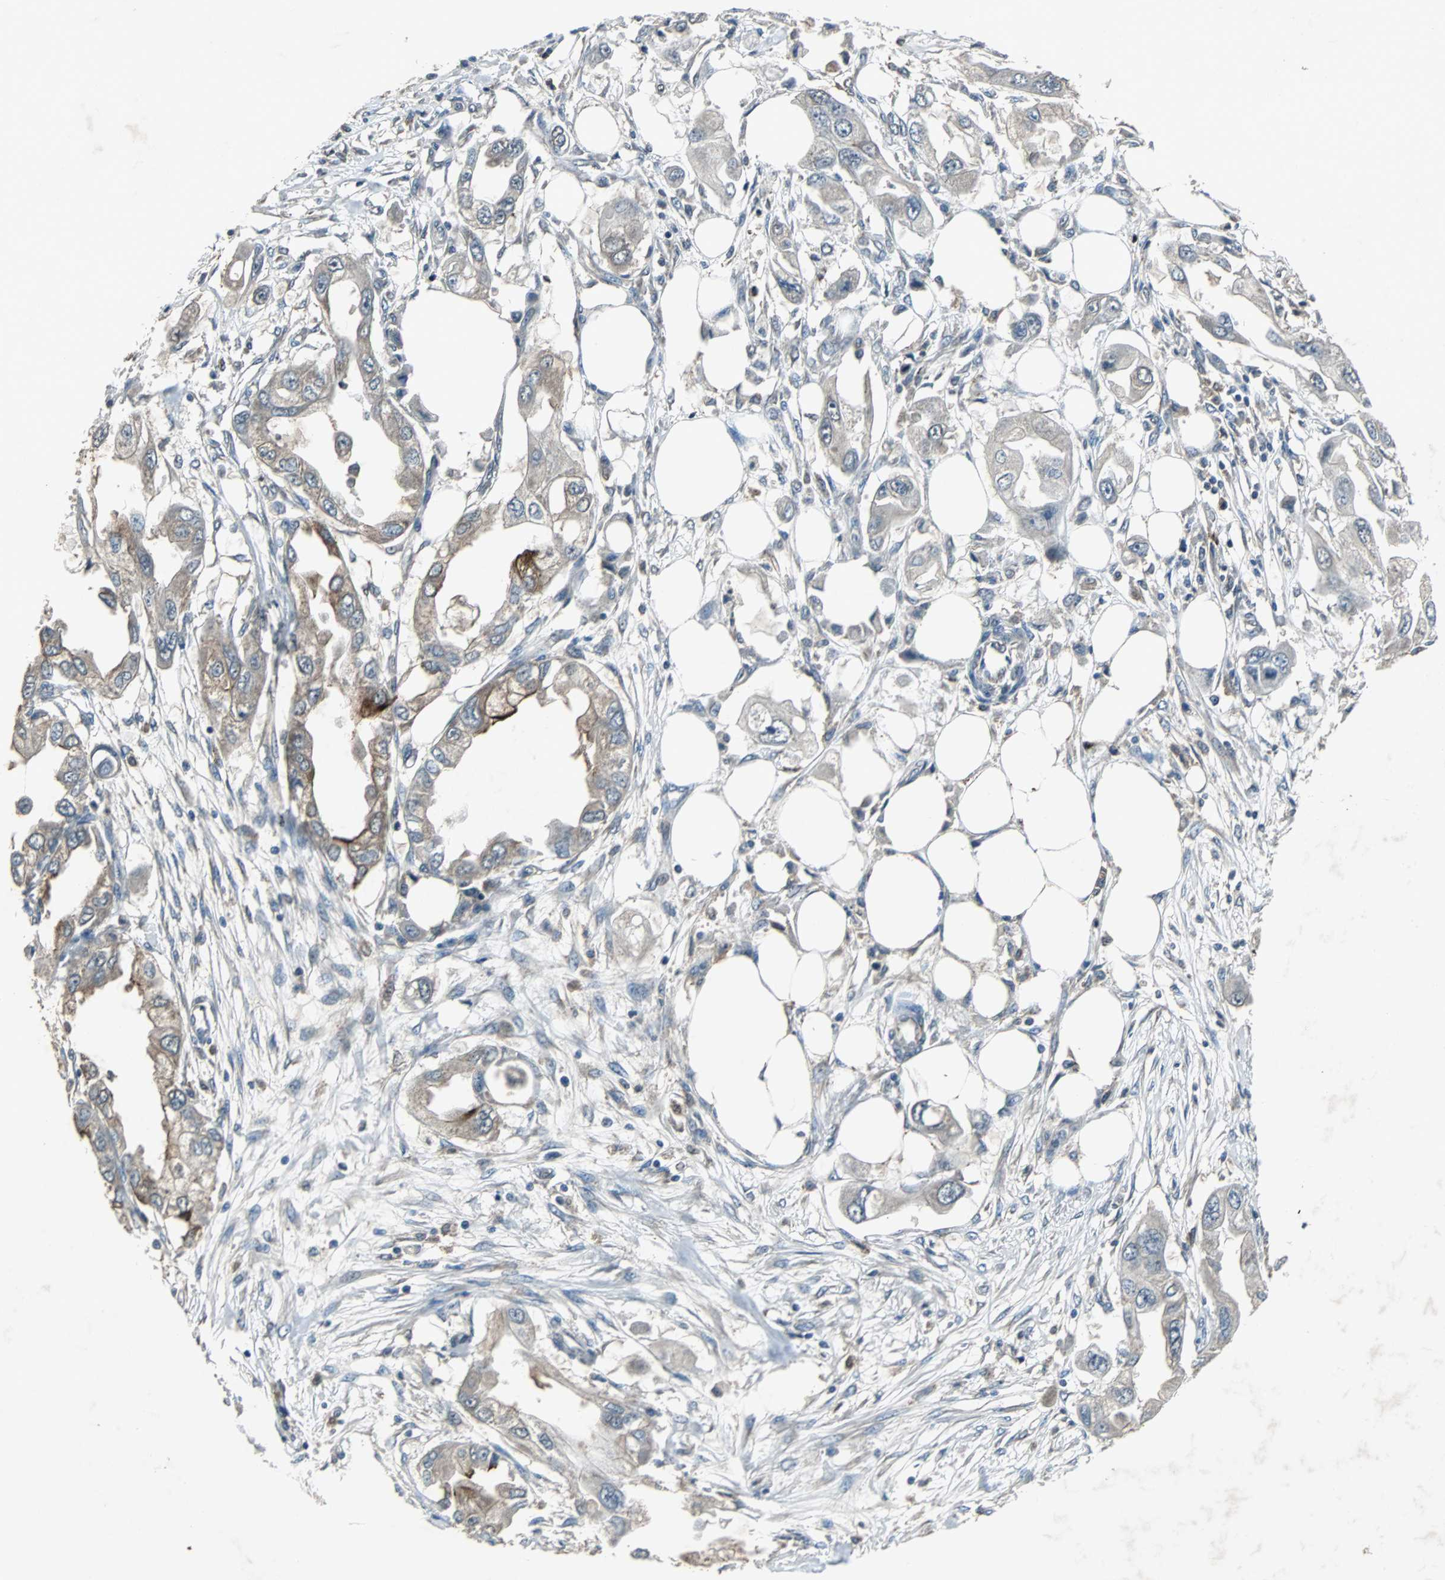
{"staining": {"intensity": "moderate", "quantity": ">75%", "location": "cytoplasmic/membranous"}, "tissue": "endometrial cancer", "cell_type": "Tumor cells", "image_type": "cancer", "snomed": [{"axis": "morphology", "description": "Adenocarcinoma, NOS"}, {"axis": "topography", "description": "Endometrium"}], "caption": "Immunohistochemical staining of endometrial adenocarcinoma exhibits moderate cytoplasmic/membranous protein positivity in about >75% of tumor cells. The staining was performed using DAB (3,3'-diaminobenzidine) to visualize the protein expression in brown, while the nuclei were stained in blue with hematoxylin (Magnification: 20x).", "gene": "SOS1", "patient": {"sex": "female", "age": 67}}